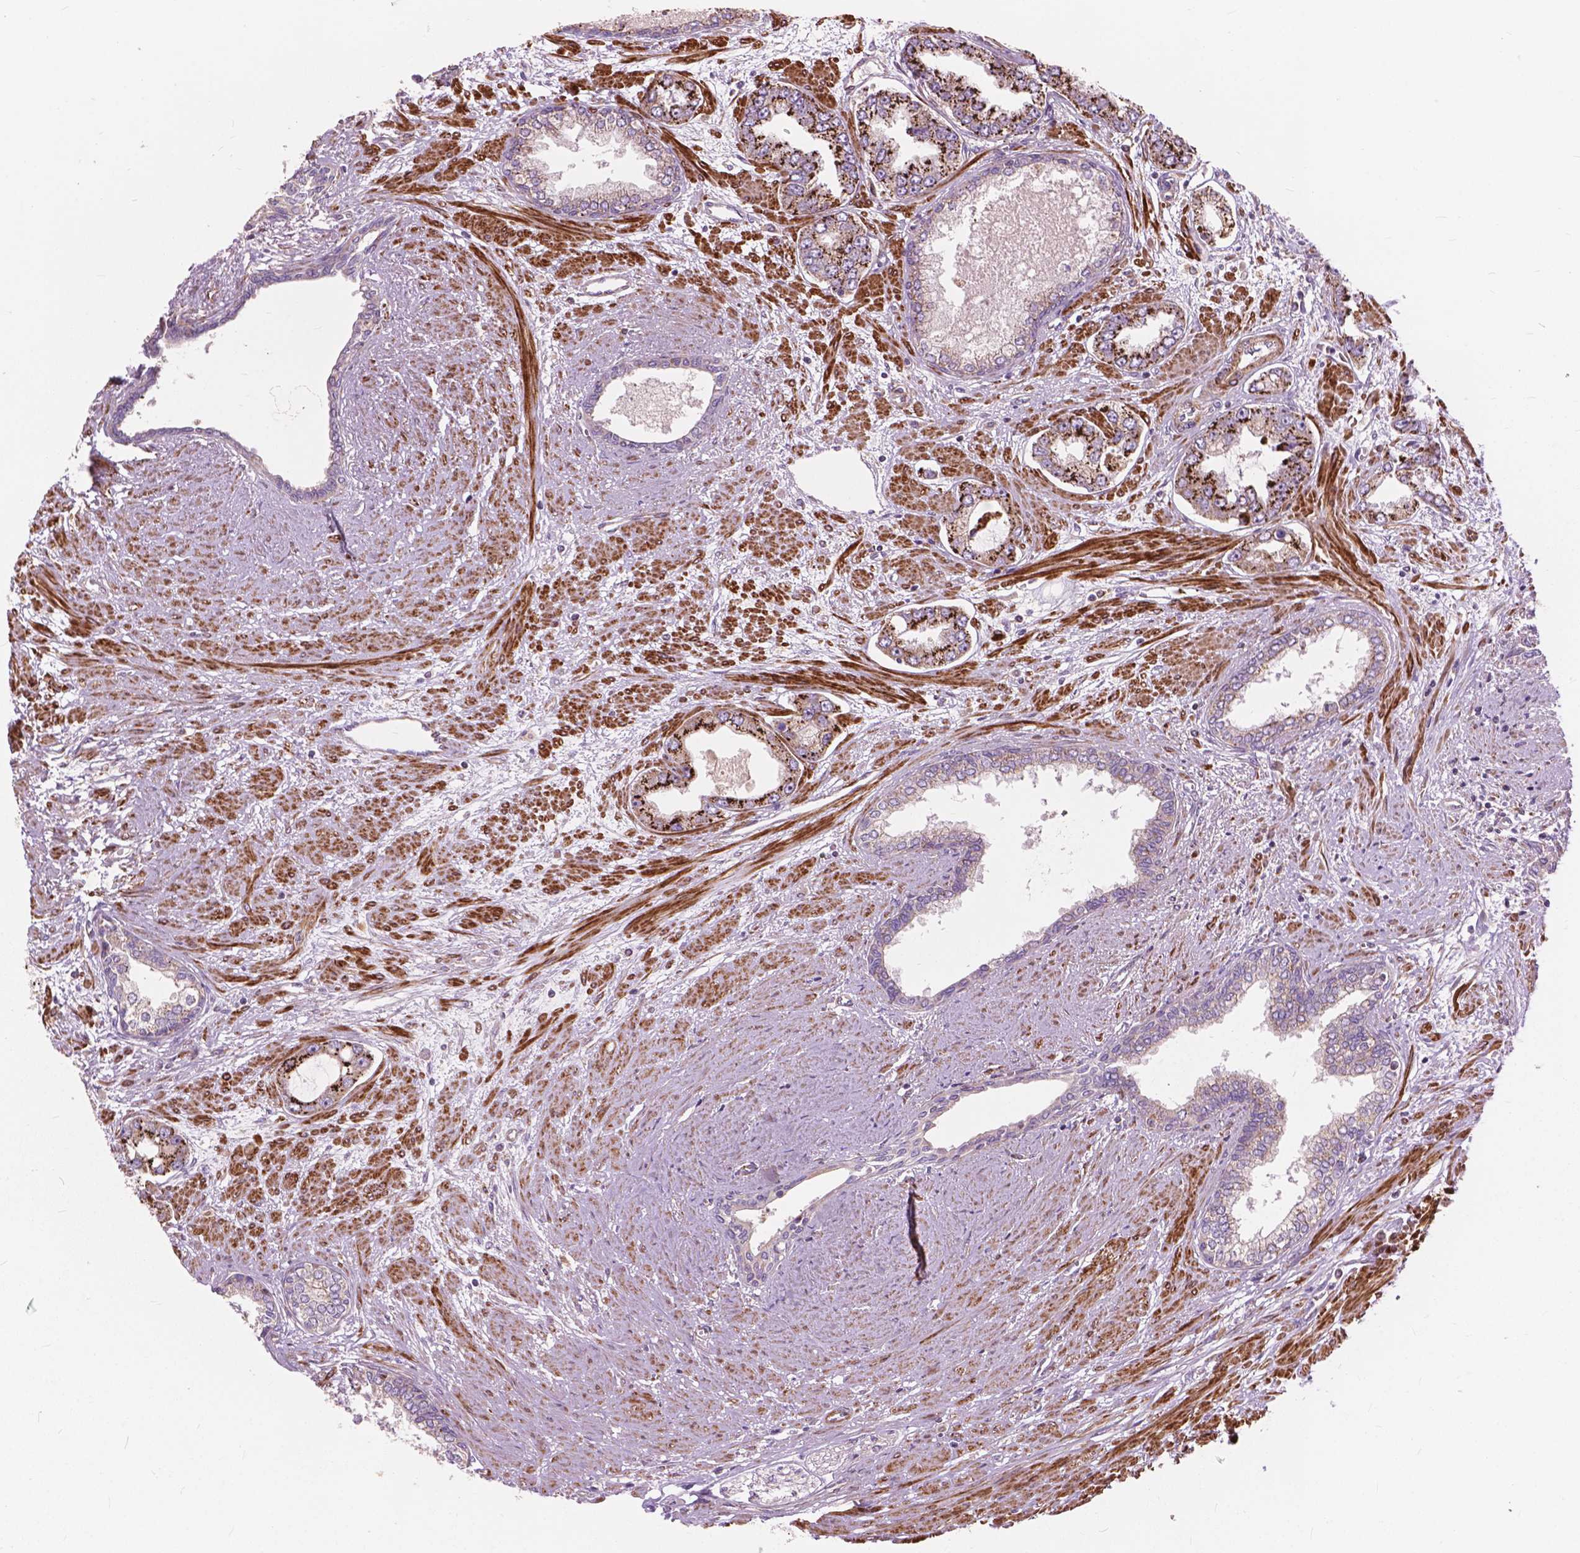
{"staining": {"intensity": "strong", "quantity": "25%-75%", "location": "cytoplasmic/membranous"}, "tissue": "prostate cancer", "cell_type": "Tumor cells", "image_type": "cancer", "snomed": [{"axis": "morphology", "description": "Adenocarcinoma, Low grade"}, {"axis": "topography", "description": "Prostate"}], "caption": "A photomicrograph of prostate cancer (adenocarcinoma (low-grade)) stained for a protein shows strong cytoplasmic/membranous brown staining in tumor cells.", "gene": "MORN1", "patient": {"sex": "male", "age": 60}}